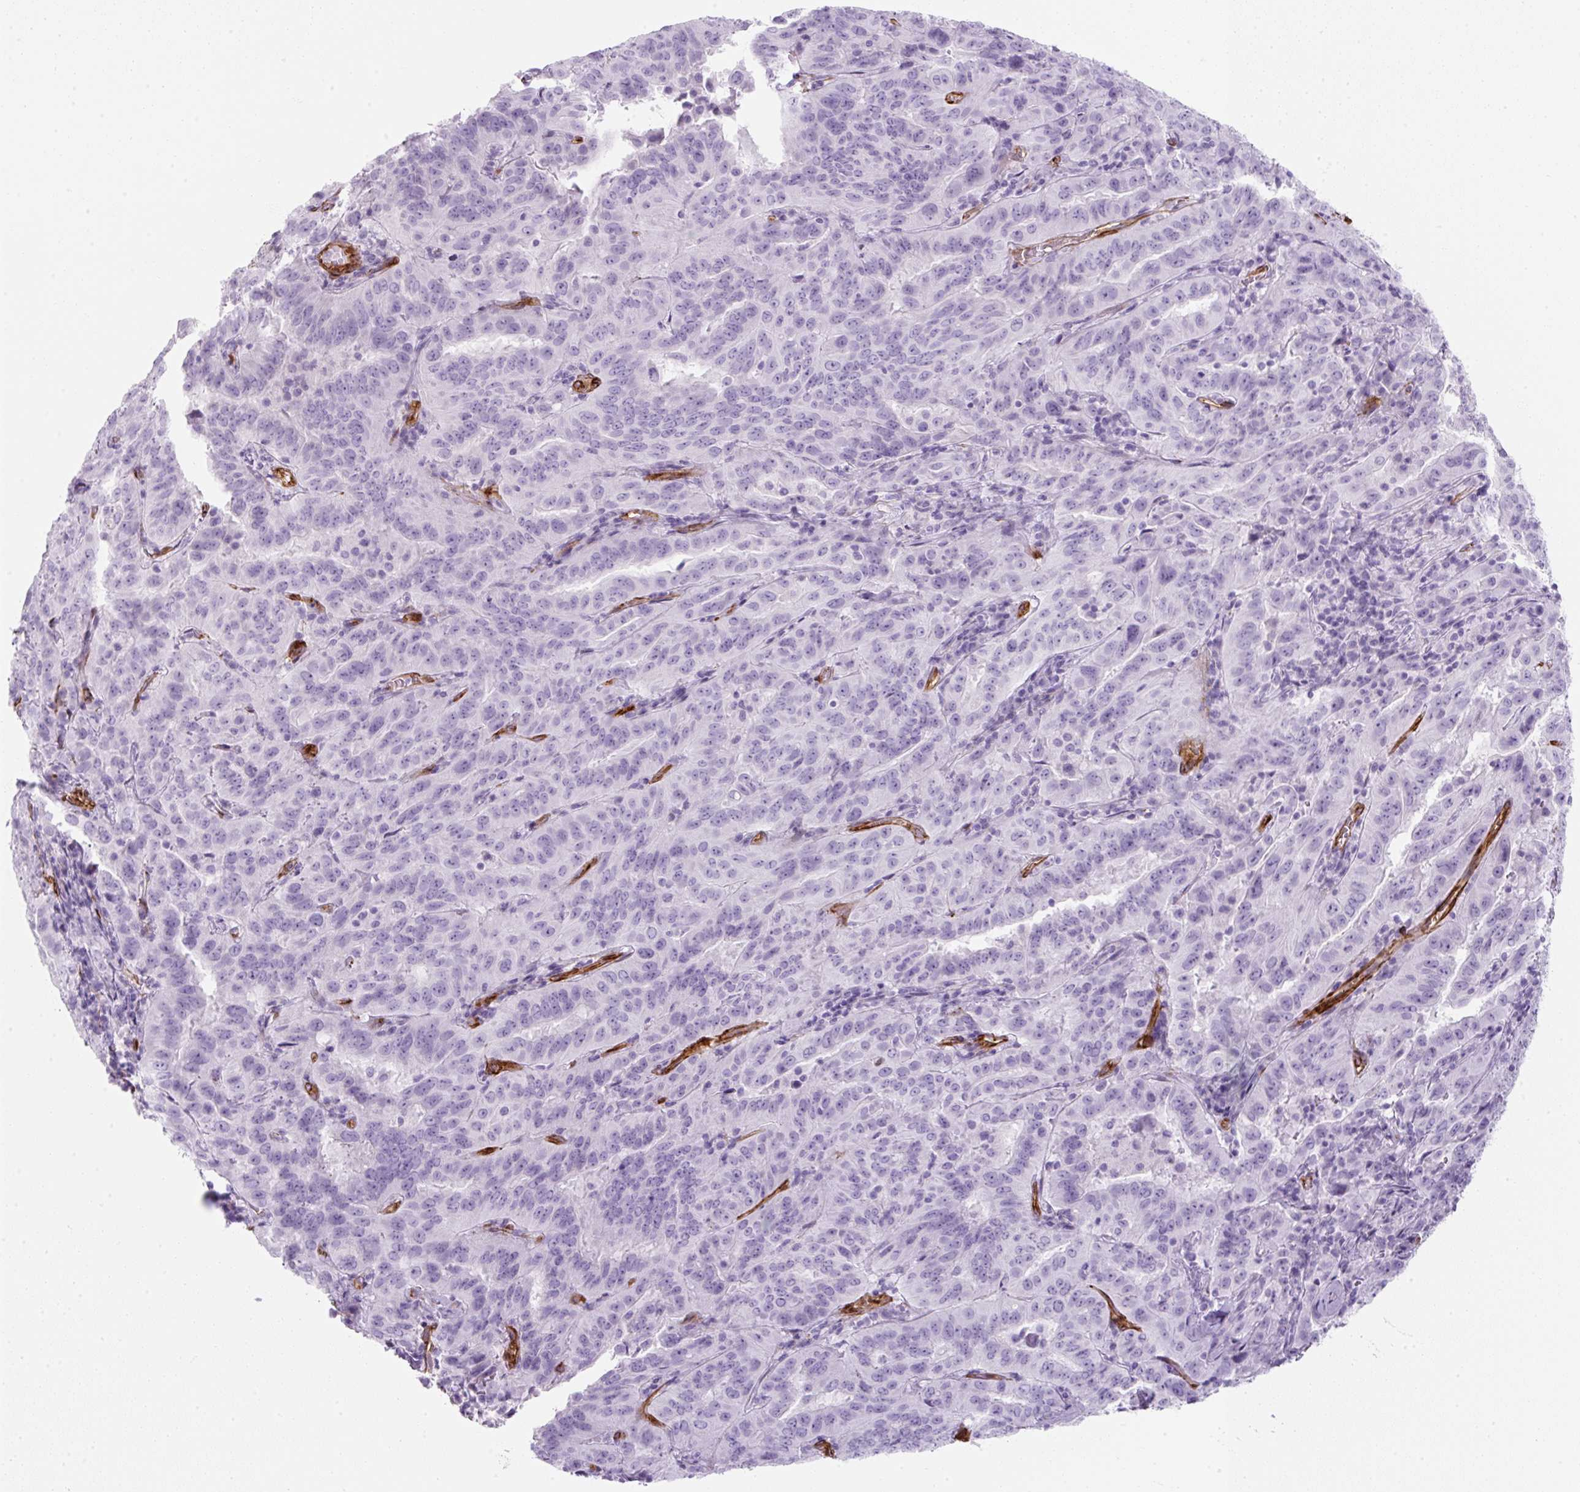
{"staining": {"intensity": "negative", "quantity": "none", "location": "none"}, "tissue": "pancreatic cancer", "cell_type": "Tumor cells", "image_type": "cancer", "snomed": [{"axis": "morphology", "description": "Adenocarcinoma, NOS"}, {"axis": "topography", "description": "Pancreas"}], "caption": "Immunohistochemistry photomicrograph of pancreatic cancer stained for a protein (brown), which demonstrates no staining in tumor cells. The staining was performed using DAB (3,3'-diaminobenzidine) to visualize the protein expression in brown, while the nuclei were stained in blue with hematoxylin (Magnification: 20x).", "gene": "CAVIN3", "patient": {"sex": "male", "age": 63}}